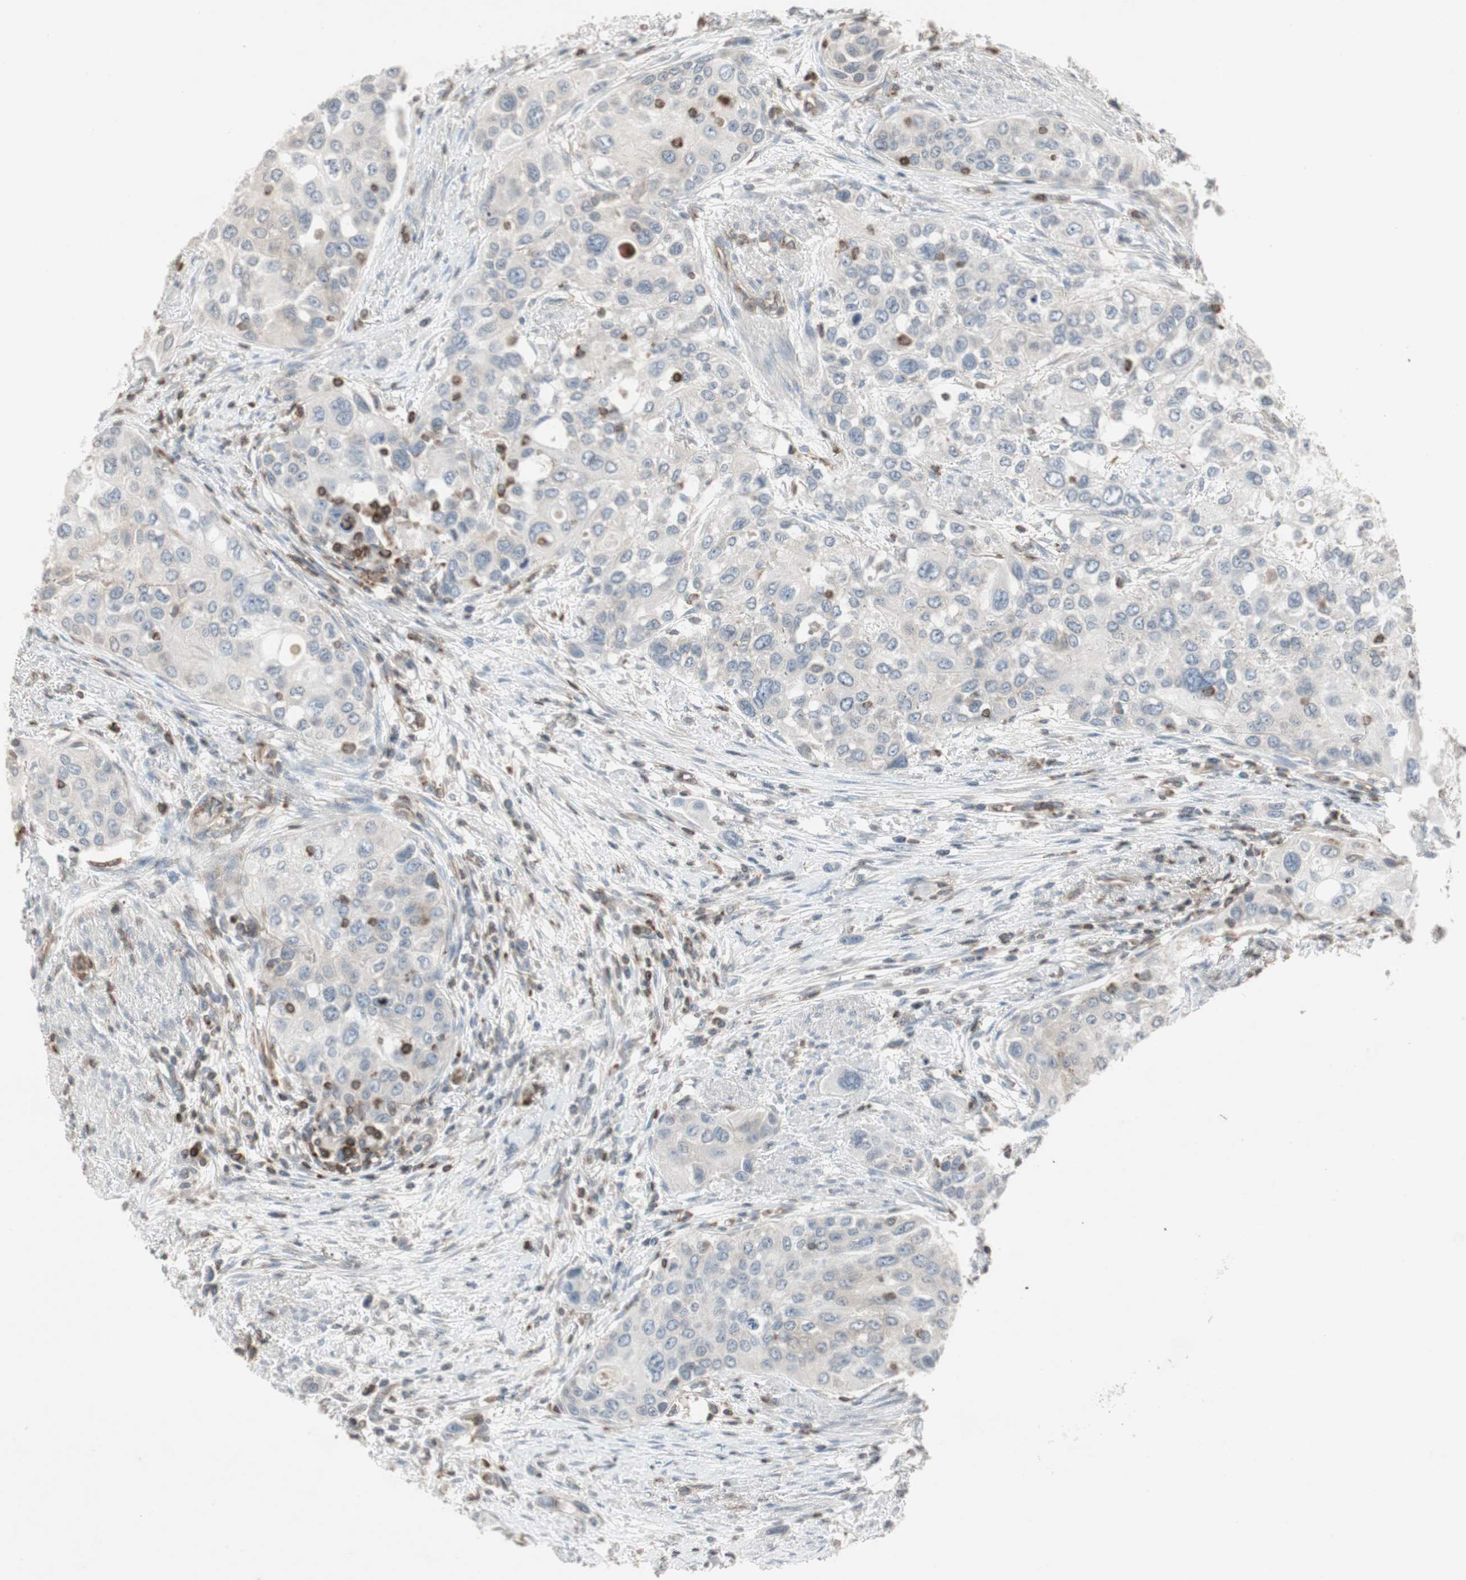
{"staining": {"intensity": "negative", "quantity": "none", "location": "none"}, "tissue": "urothelial cancer", "cell_type": "Tumor cells", "image_type": "cancer", "snomed": [{"axis": "morphology", "description": "Urothelial carcinoma, High grade"}, {"axis": "topography", "description": "Urinary bladder"}], "caption": "Tumor cells show no significant positivity in urothelial carcinoma (high-grade).", "gene": "ARHGEF1", "patient": {"sex": "female", "age": 56}}